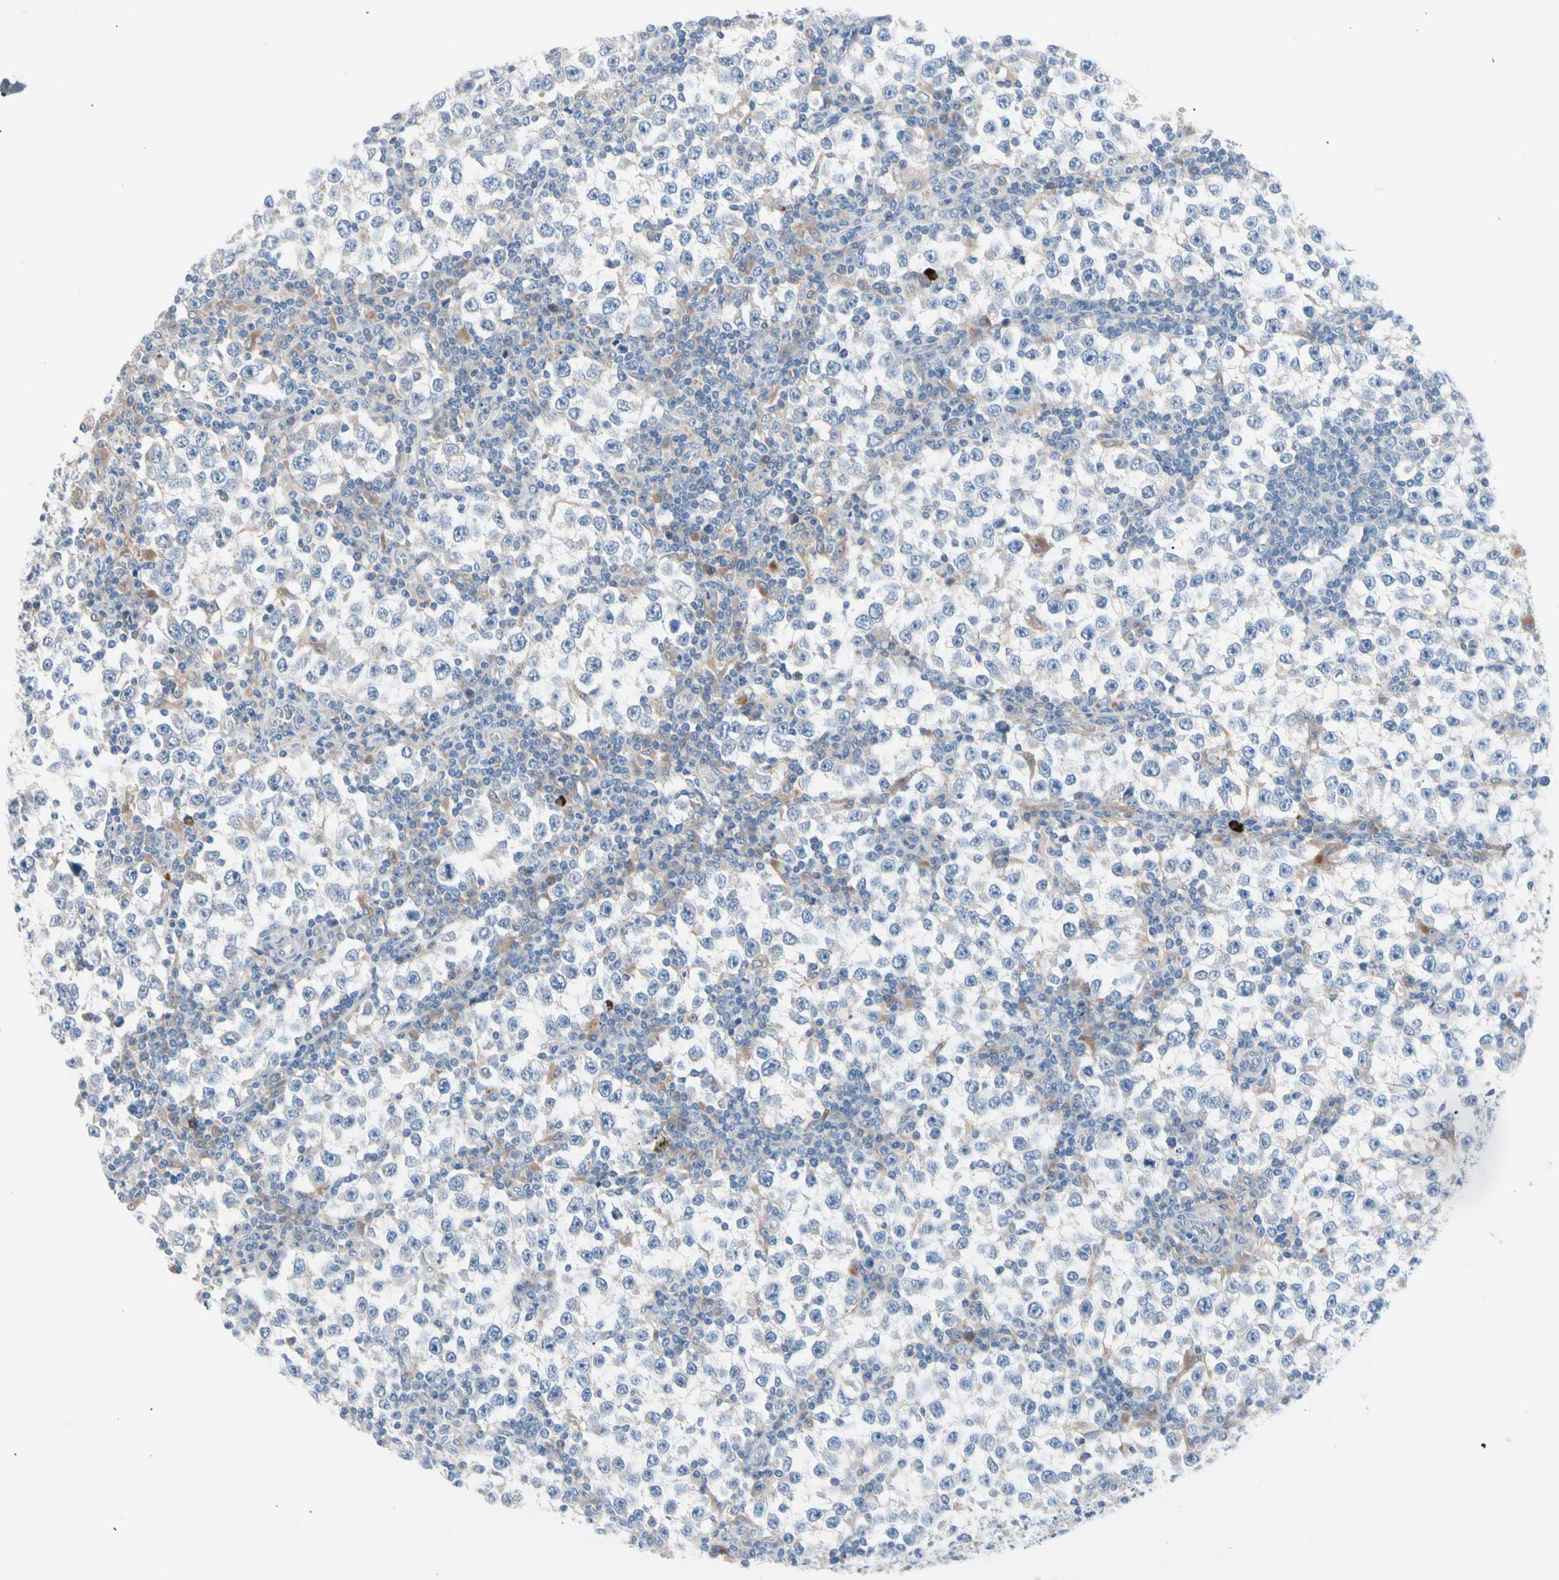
{"staining": {"intensity": "weak", "quantity": "<25%", "location": "cytoplasmic/membranous"}, "tissue": "testis cancer", "cell_type": "Tumor cells", "image_type": "cancer", "snomed": [{"axis": "morphology", "description": "Seminoma, NOS"}, {"axis": "topography", "description": "Testis"}], "caption": "High power microscopy micrograph of an IHC image of testis cancer, revealing no significant positivity in tumor cells.", "gene": "CASQ1", "patient": {"sex": "male", "age": 65}}